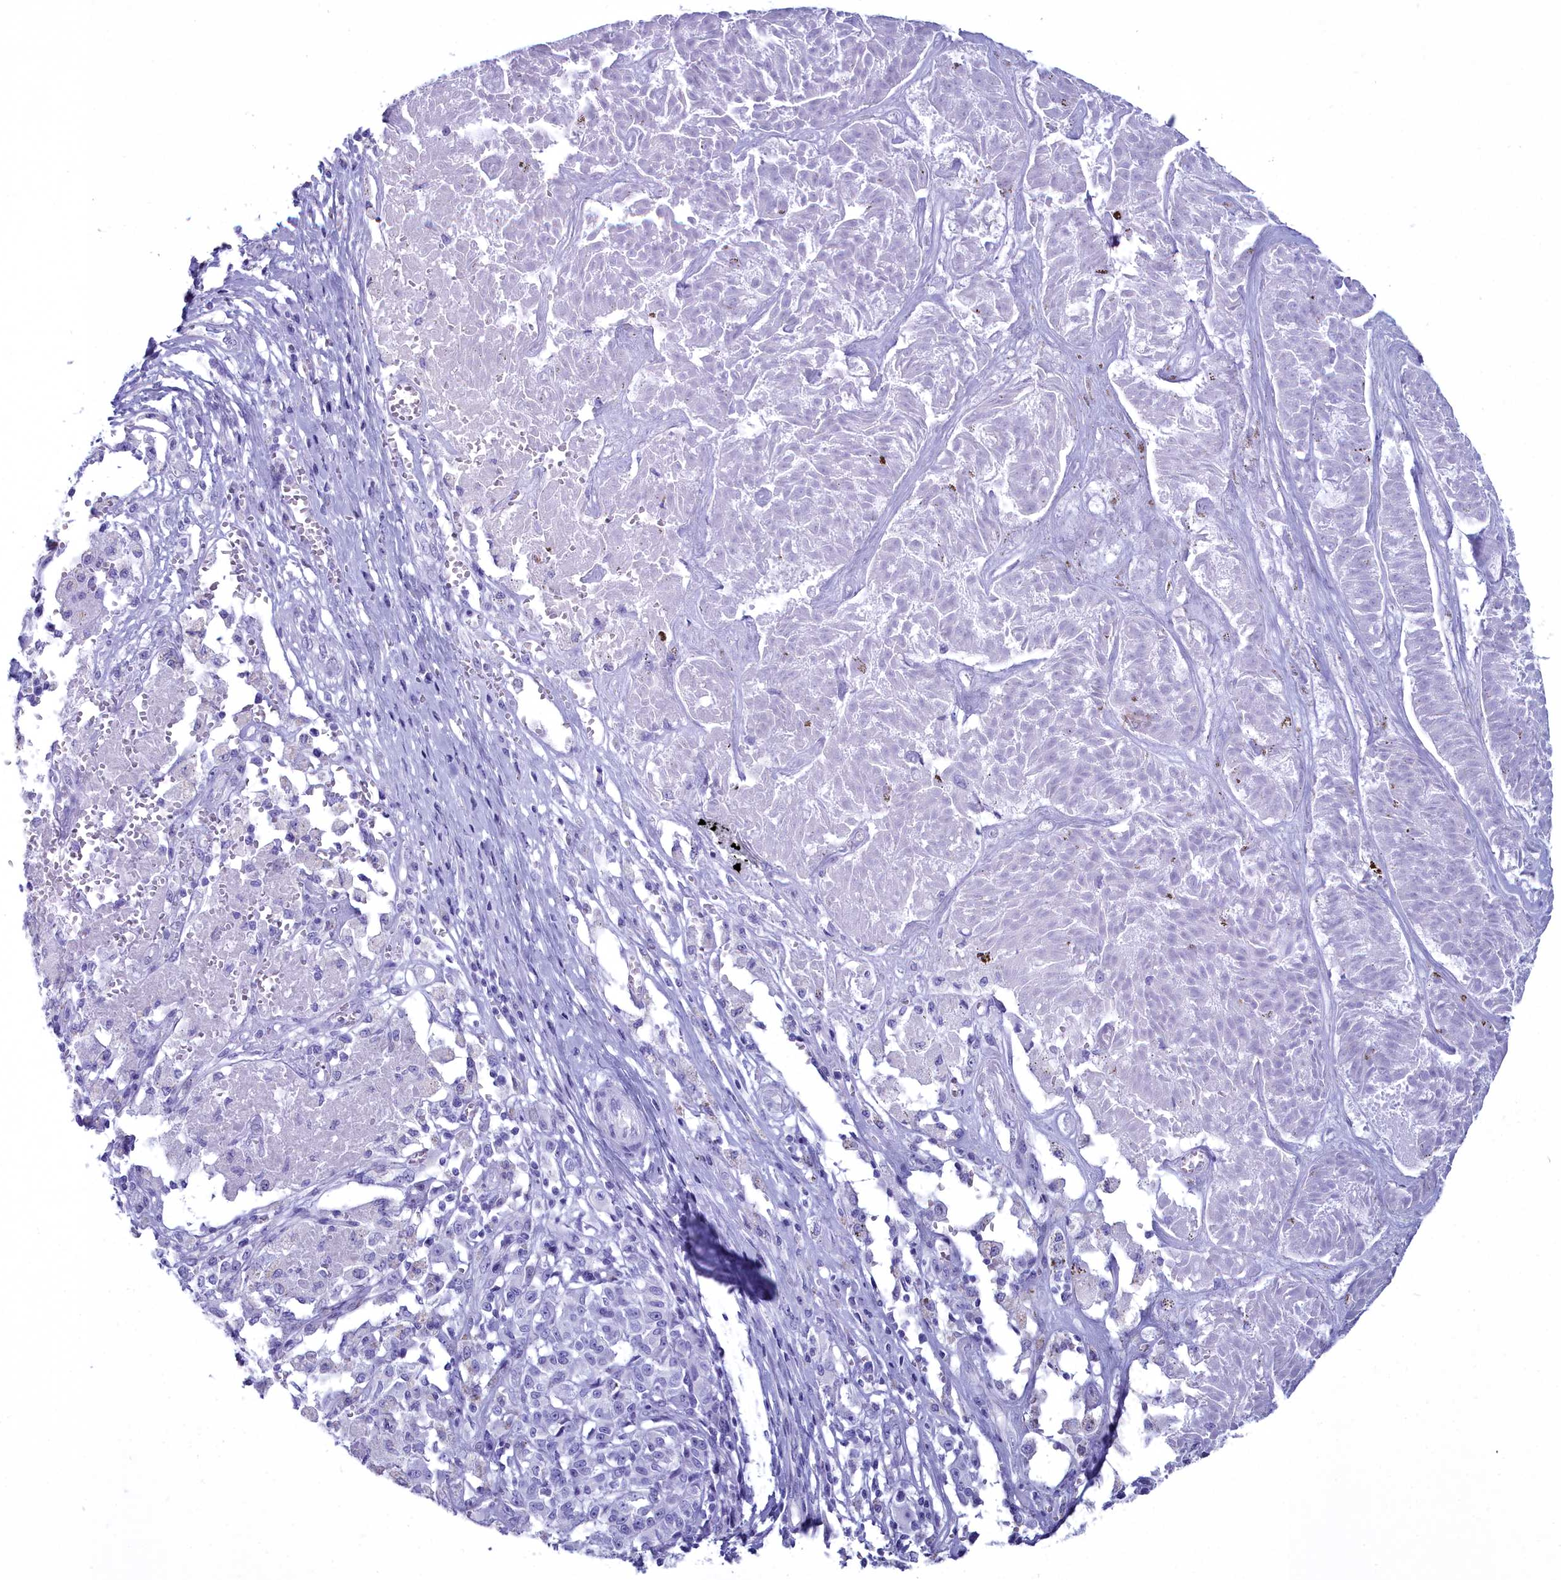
{"staining": {"intensity": "negative", "quantity": "none", "location": "none"}, "tissue": "melanoma", "cell_type": "Tumor cells", "image_type": "cancer", "snomed": [{"axis": "morphology", "description": "Malignant melanoma, NOS"}, {"axis": "topography", "description": "Skin"}], "caption": "Histopathology image shows no protein staining in tumor cells of malignant melanoma tissue.", "gene": "MAP6", "patient": {"sex": "female", "age": 72}}